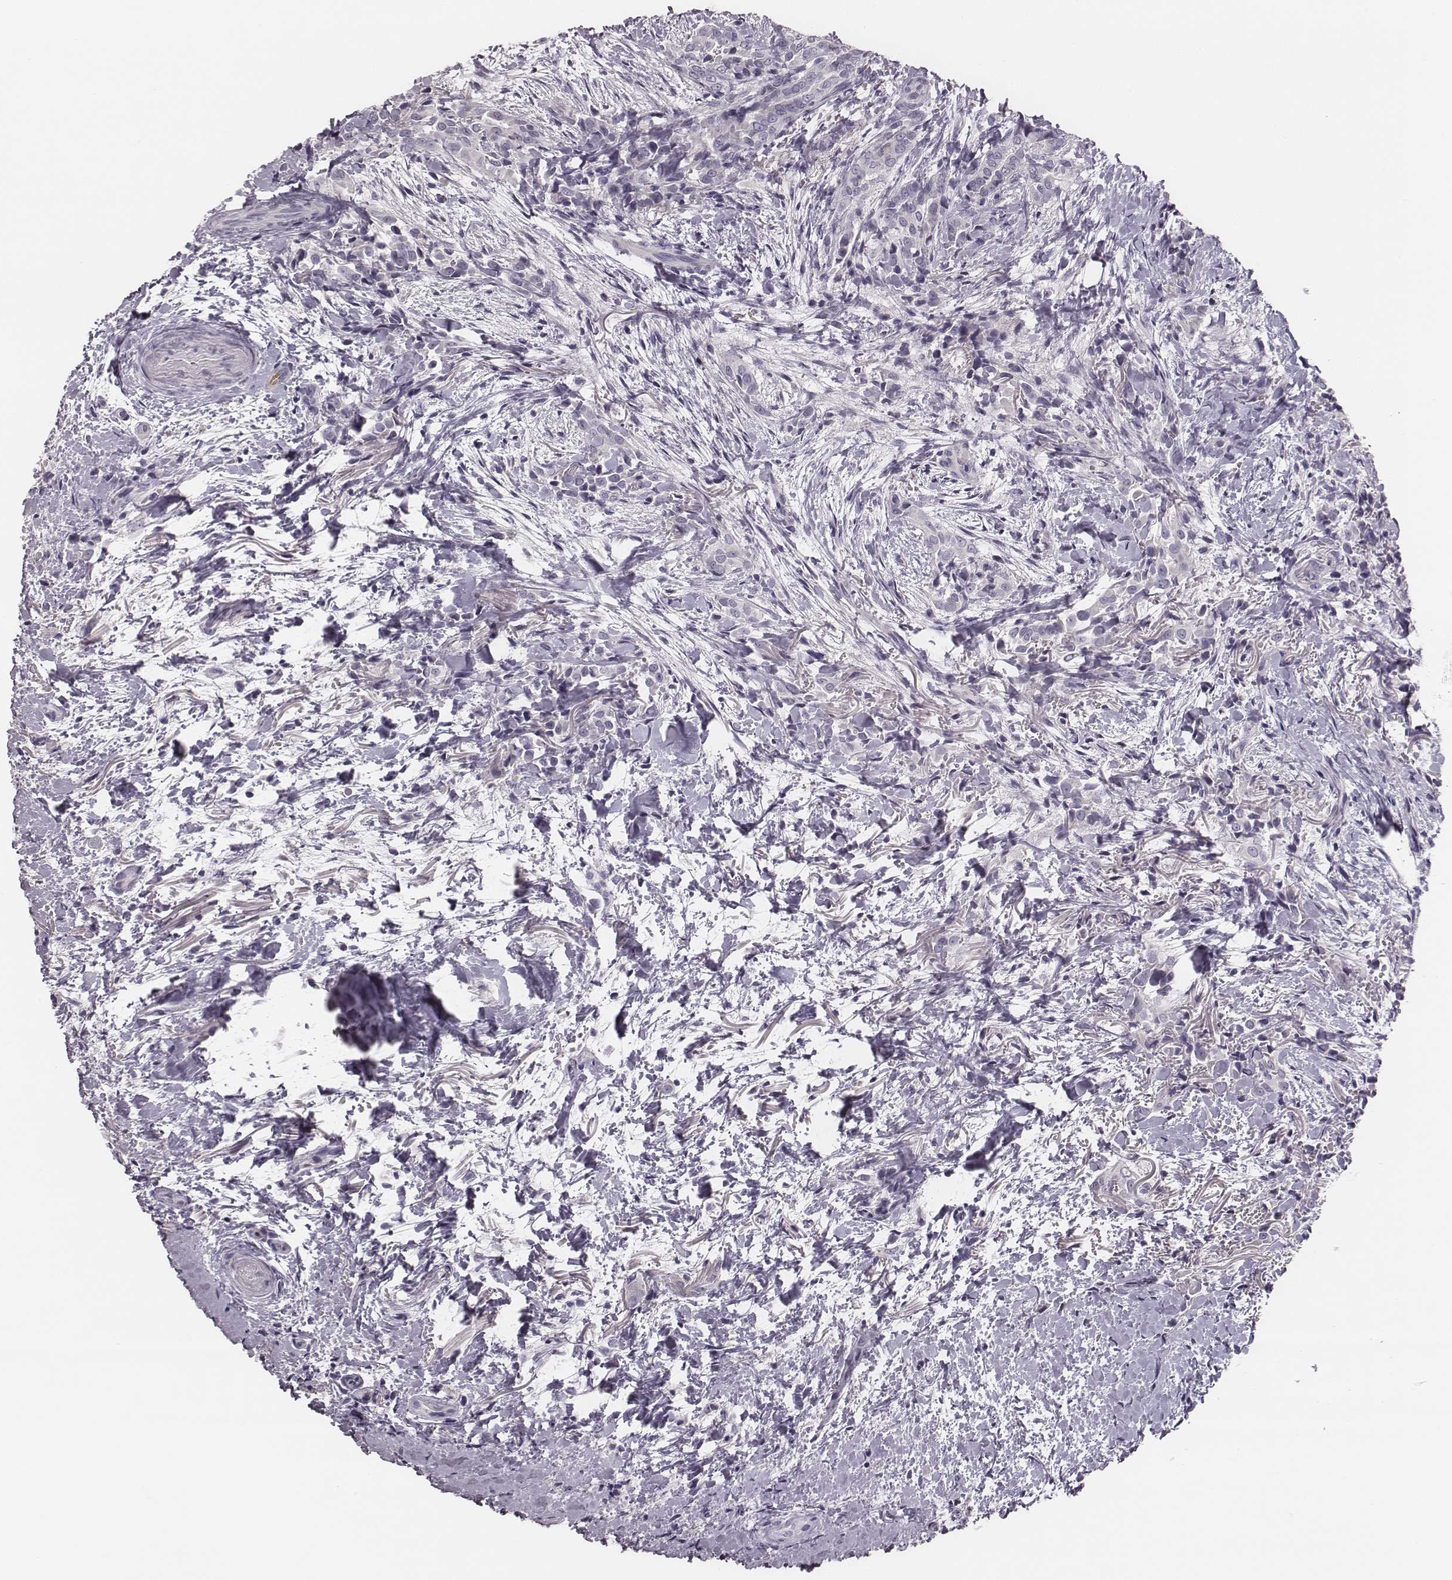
{"staining": {"intensity": "negative", "quantity": "none", "location": "none"}, "tissue": "thyroid cancer", "cell_type": "Tumor cells", "image_type": "cancer", "snomed": [{"axis": "morphology", "description": "Papillary adenocarcinoma, NOS"}, {"axis": "topography", "description": "Thyroid gland"}], "caption": "Immunohistochemistry of thyroid papillary adenocarcinoma shows no positivity in tumor cells.", "gene": "SPA17", "patient": {"sex": "male", "age": 61}}